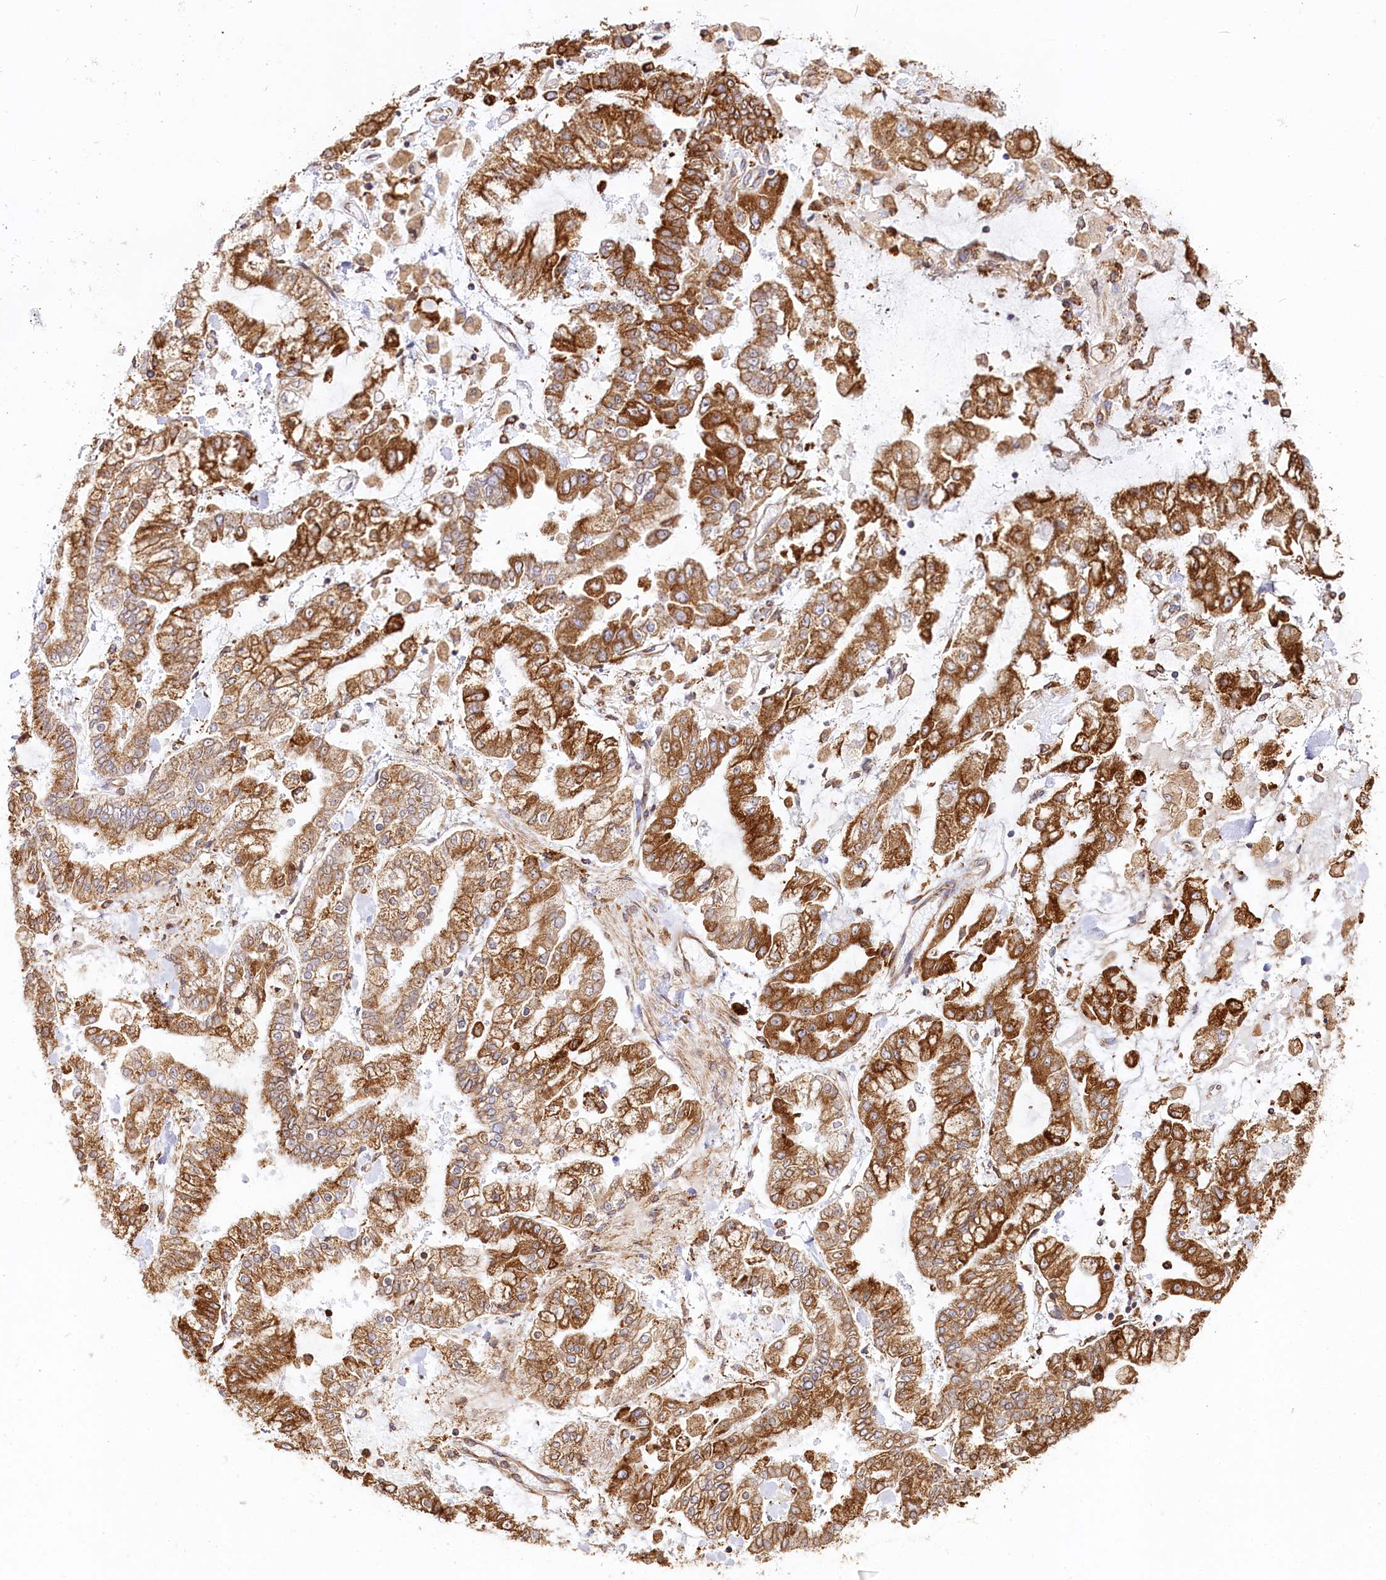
{"staining": {"intensity": "strong", "quantity": ">75%", "location": "cytoplasmic/membranous"}, "tissue": "stomach cancer", "cell_type": "Tumor cells", "image_type": "cancer", "snomed": [{"axis": "morphology", "description": "Normal tissue, NOS"}, {"axis": "morphology", "description": "Adenocarcinoma, NOS"}, {"axis": "topography", "description": "Stomach, upper"}, {"axis": "topography", "description": "Stomach"}], "caption": "Stomach adenocarcinoma stained with immunohistochemistry displays strong cytoplasmic/membranous staining in about >75% of tumor cells.", "gene": "CNPY2", "patient": {"sex": "male", "age": 76}}